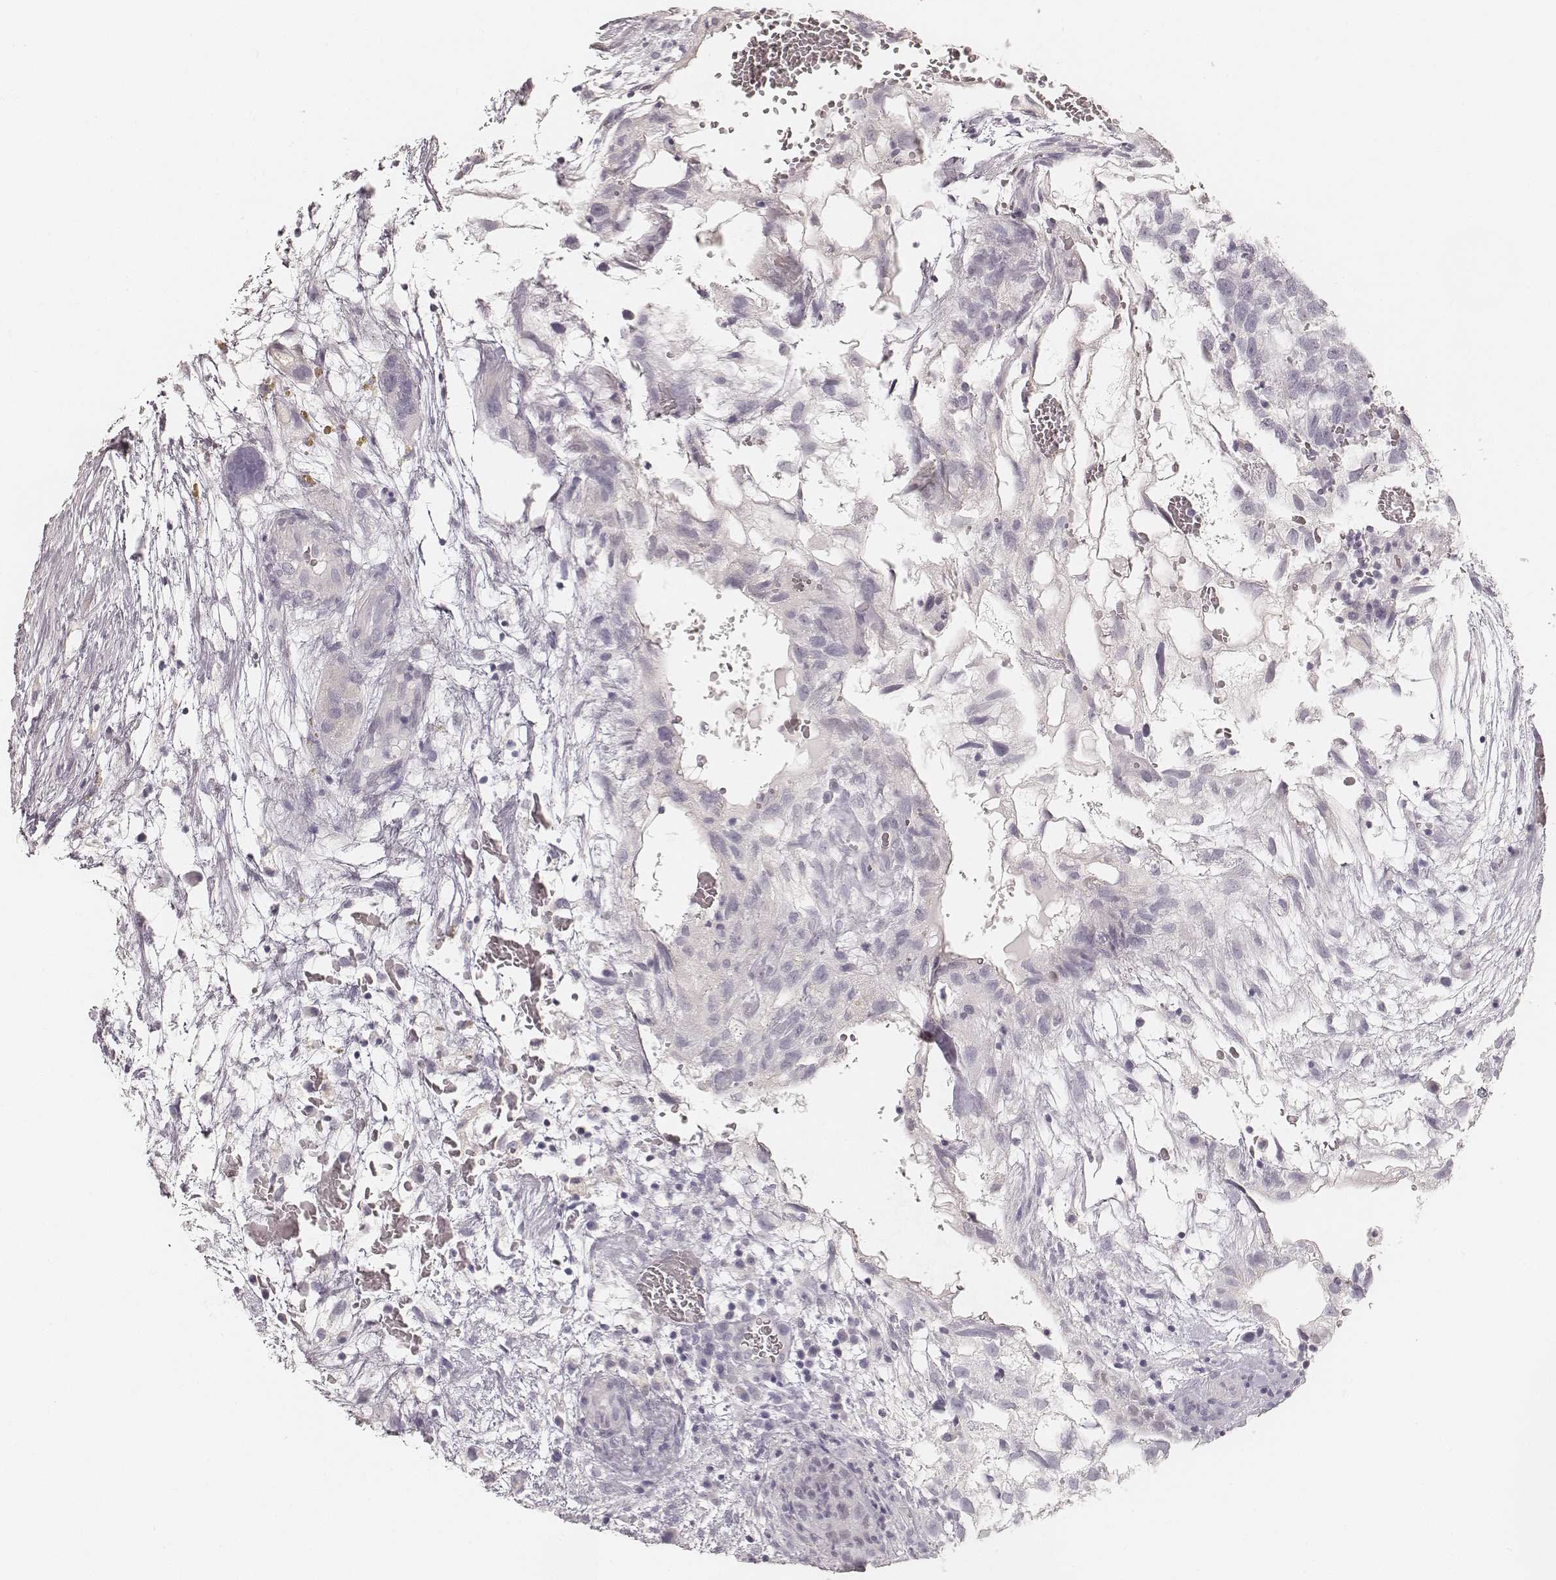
{"staining": {"intensity": "negative", "quantity": "none", "location": "none"}, "tissue": "testis cancer", "cell_type": "Tumor cells", "image_type": "cancer", "snomed": [{"axis": "morphology", "description": "Normal tissue, NOS"}, {"axis": "morphology", "description": "Carcinoma, Embryonal, NOS"}, {"axis": "topography", "description": "Testis"}], "caption": "High power microscopy micrograph of an IHC image of testis cancer (embryonal carcinoma), revealing no significant staining in tumor cells.", "gene": "HNF4G", "patient": {"sex": "male", "age": 32}}